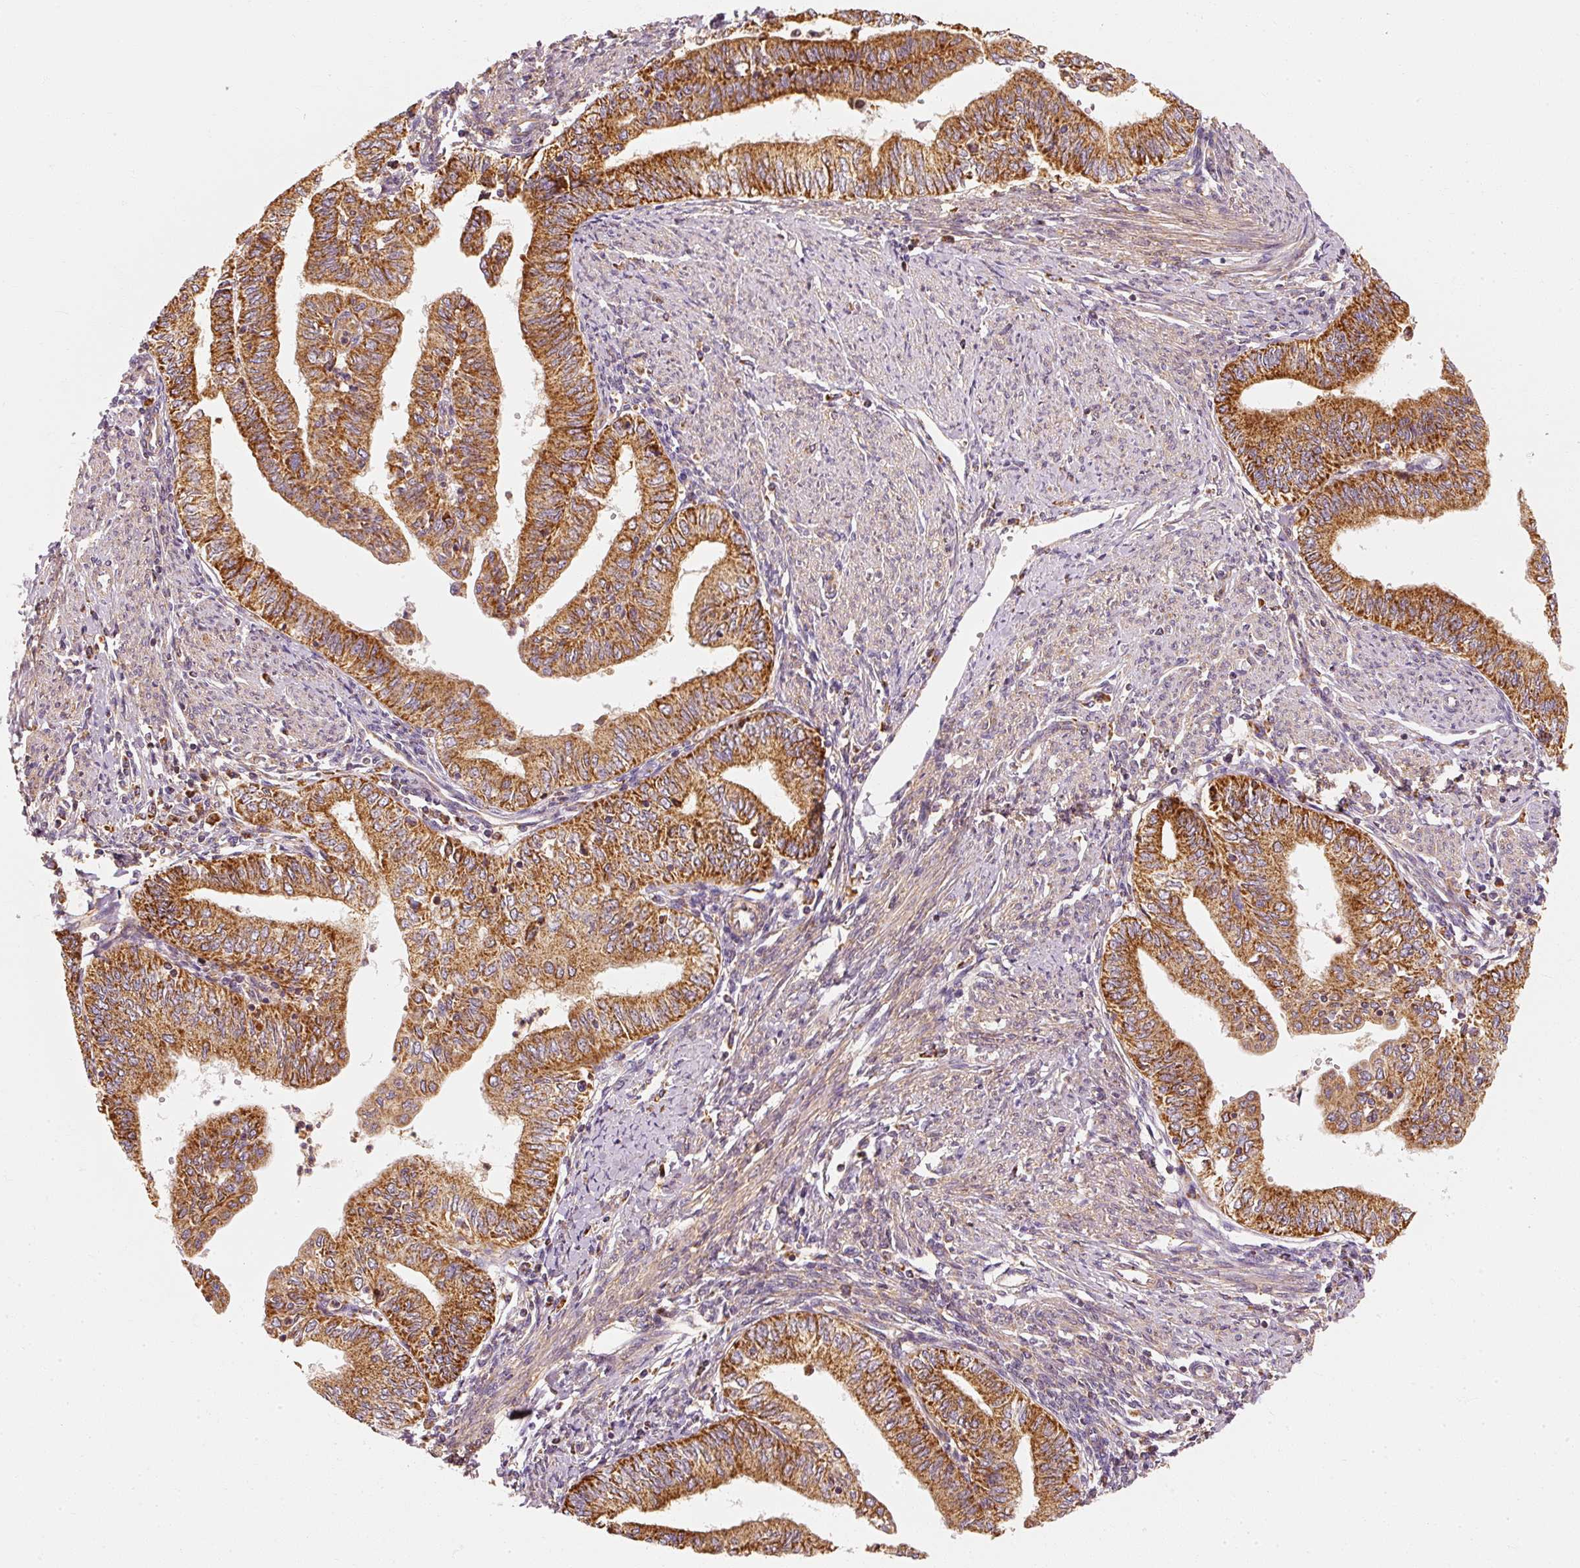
{"staining": {"intensity": "strong", "quantity": ">75%", "location": "cytoplasmic/membranous"}, "tissue": "endometrial cancer", "cell_type": "Tumor cells", "image_type": "cancer", "snomed": [{"axis": "morphology", "description": "Adenocarcinoma, NOS"}, {"axis": "topography", "description": "Endometrium"}], "caption": "Immunohistochemistry (DAB (3,3'-diaminobenzidine)) staining of human endometrial cancer shows strong cytoplasmic/membranous protein positivity in approximately >75% of tumor cells.", "gene": "TOMM40", "patient": {"sex": "female", "age": 66}}